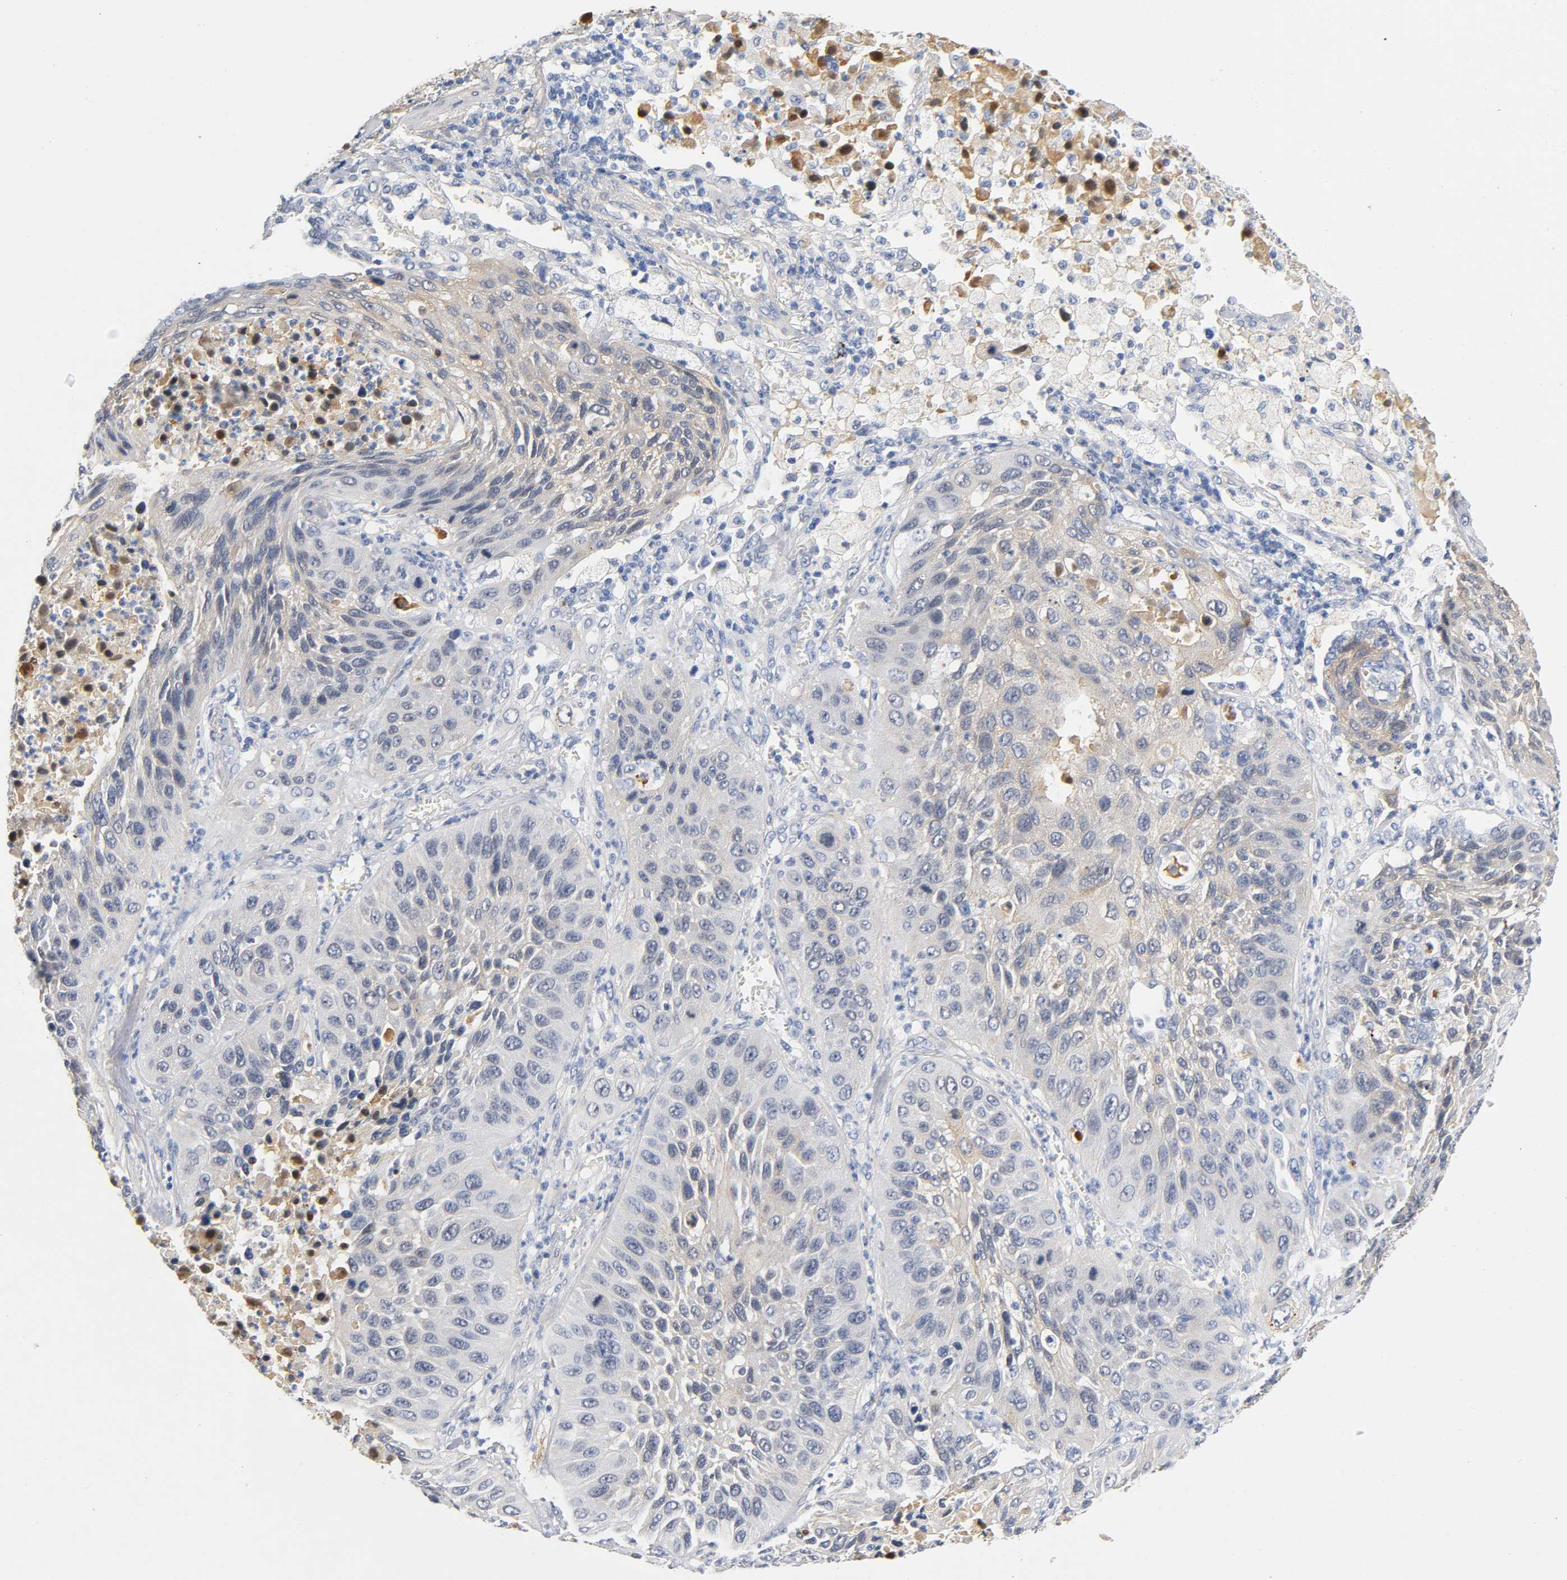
{"staining": {"intensity": "weak", "quantity": "25%-75%", "location": "cytoplasmic/membranous"}, "tissue": "lung cancer", "cell_type": "Tumor cells", "image_type": "cancer", "snomed": [{"axis": "morphology", "description": "Squamous cell carcinoma, NOS"}, {"axis": "topography", "description": "Lung"}], "caption": "Protein expression by IHC shows weak cytoplasmic/membranous expression in about 25%-75% of tumor cells in lung cancer.", "gene": "TNC", "patient": {"sex": "female", "age": 76}}